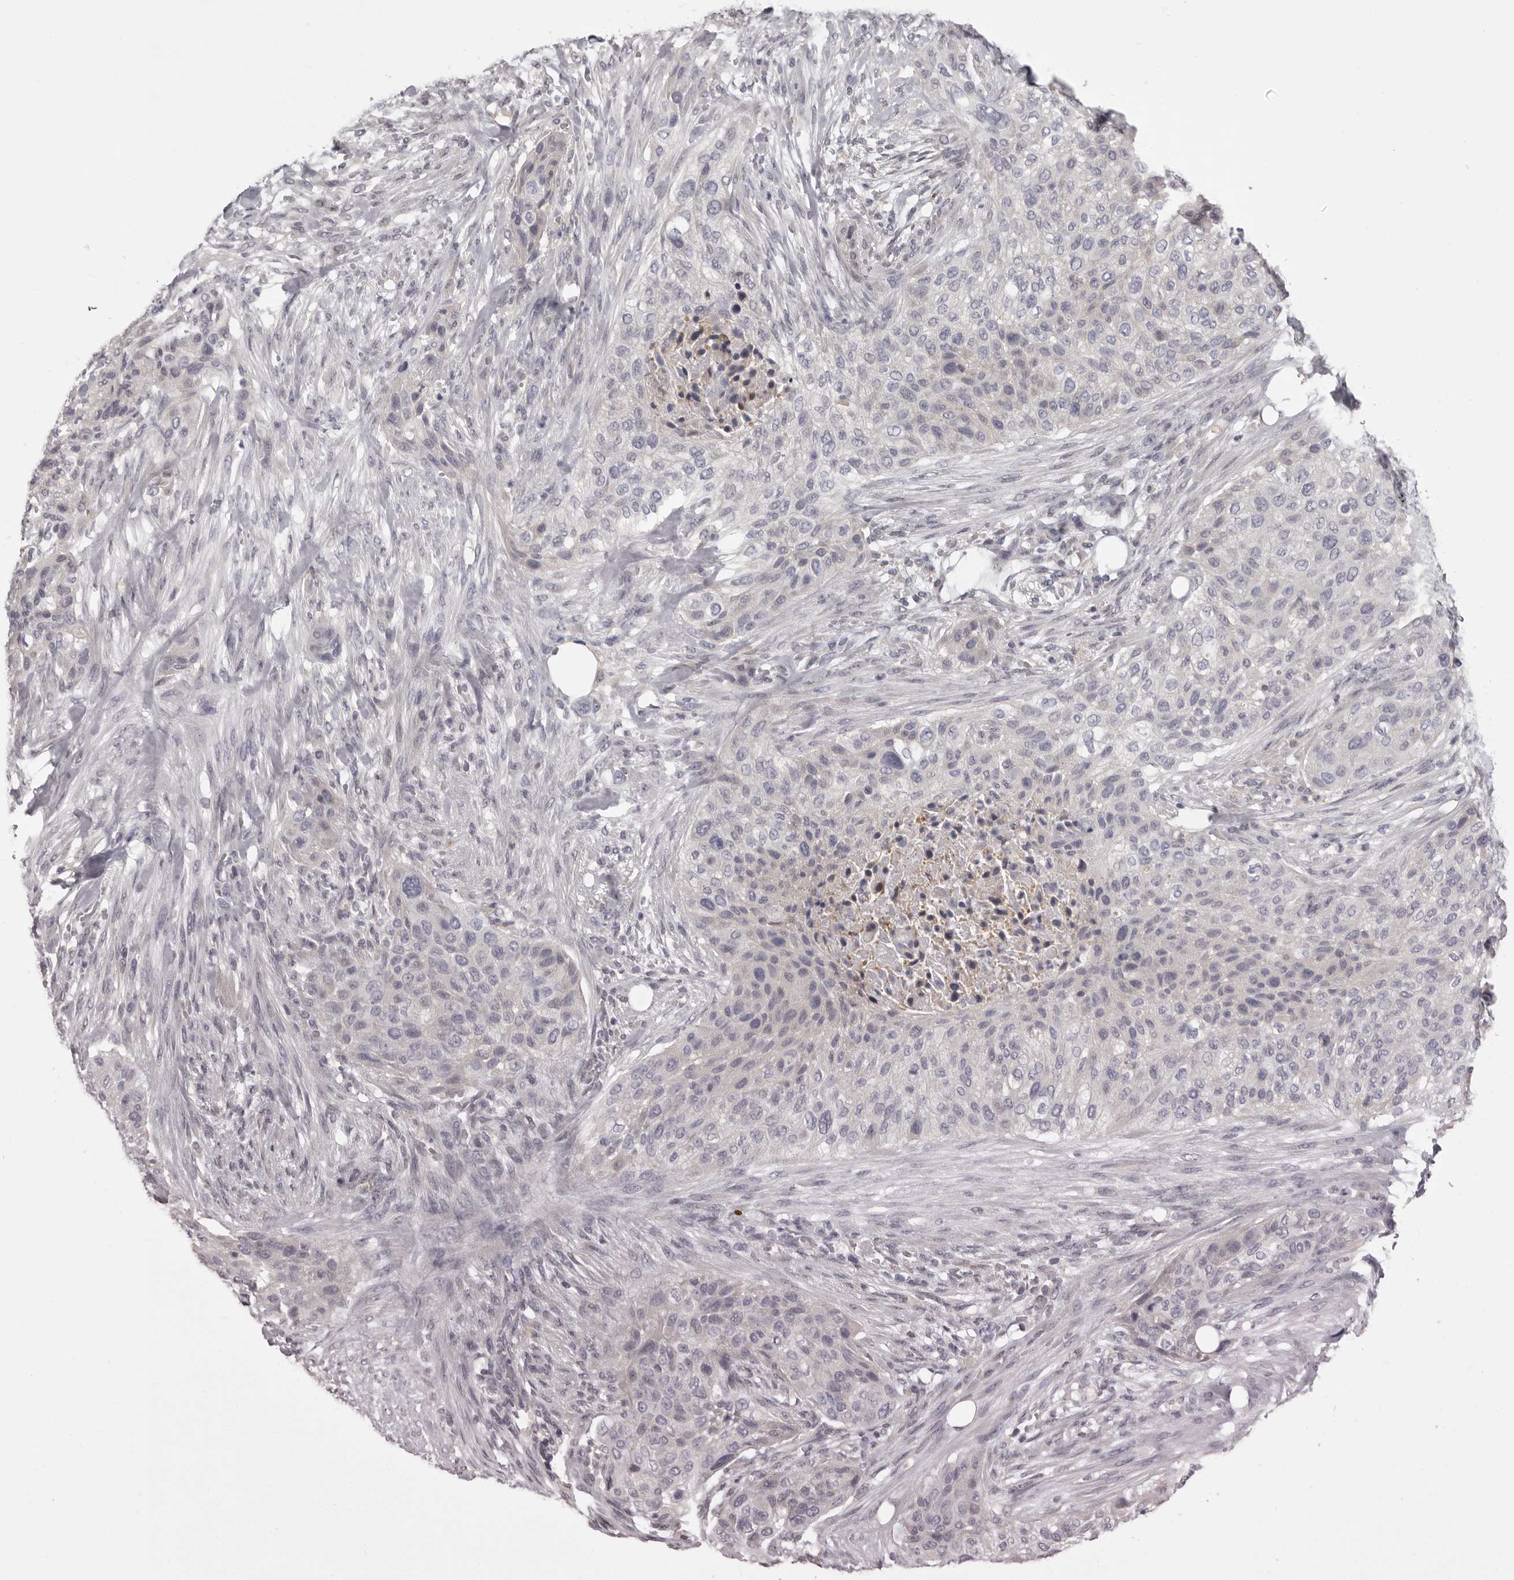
{"staining": {"intensity": "negative", "quantity": "none", "location": "none"}, "tissue": "urothelial cancer", "cell_type": "Tumor cells", "image_type": "cancer", "snomed": [{"axis": "morphology", "description": "Urothelial carcinoma, High grade"}, {"axis": "topography", "description": "Urinary bladder"}], "caption": "This photomicrograph is of urothelial cancer stained with IHC to label a protein in brown with the nuclei are counter-stained blue. There is no expression in tumor cells.", "gene": "MDH1", "patient": {"sex": "male", "age": 35}}